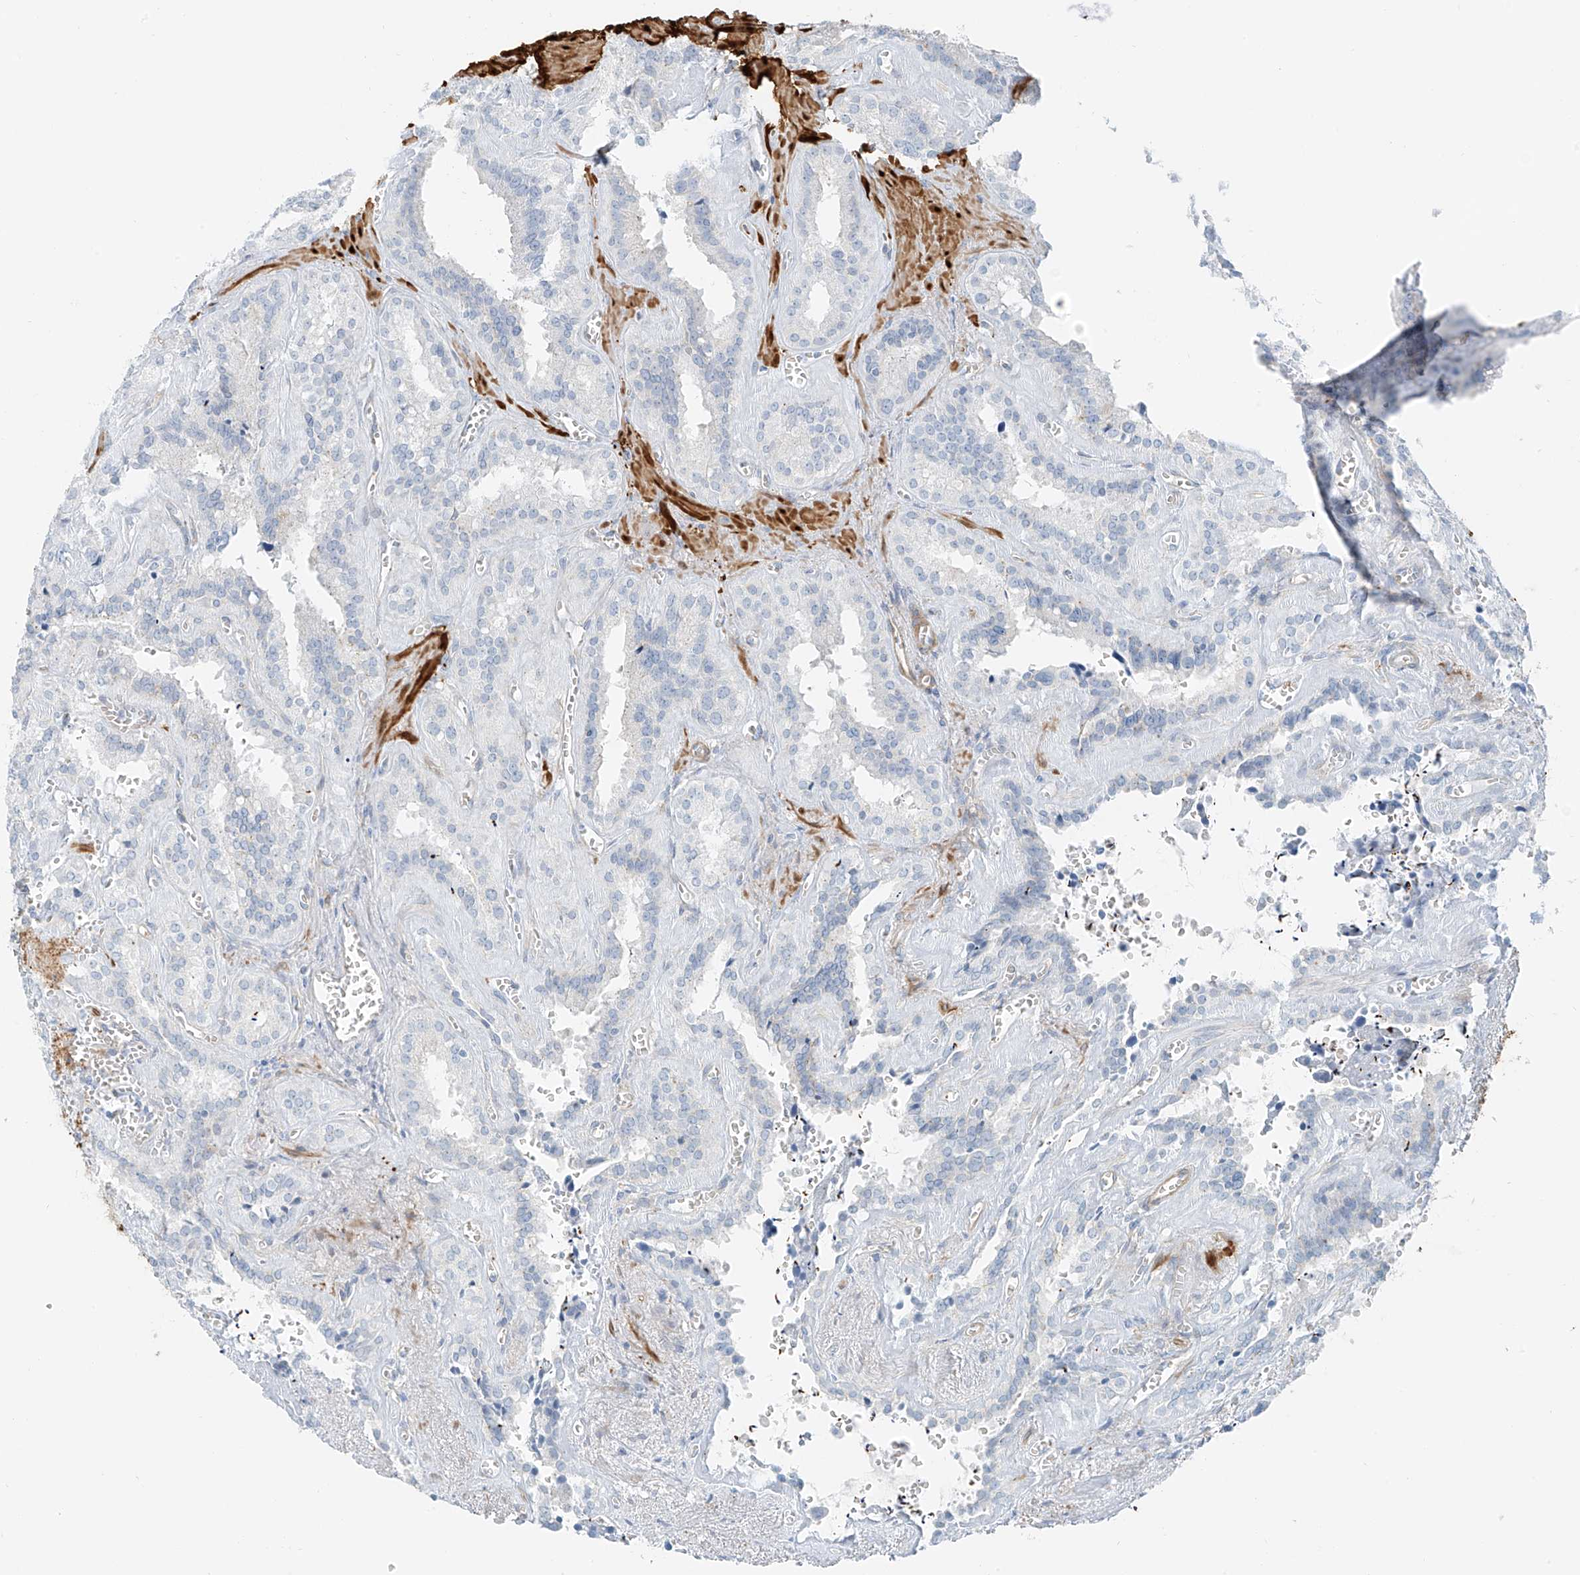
{"staining": {"intensity": "negative", "quantity": "none", "location": "none"}, "tissue": "seminal vesicle", "cell_type": "Glandular cells", "image_type": "normal", "snomed": [{"axis": "morphology", "description": "Normal tissue, NOS"}, {"axis": "topography", "description": "Prostate"}, {"axis": "topography", "description": "Seminal veicle"}], "caption": "Seminal vesicle stained for a protein using immunohistochemistry (IHC) shows no staining glandular cells.", "gene": "SMCP", "patient": {"sex": "male", "age": 59}}